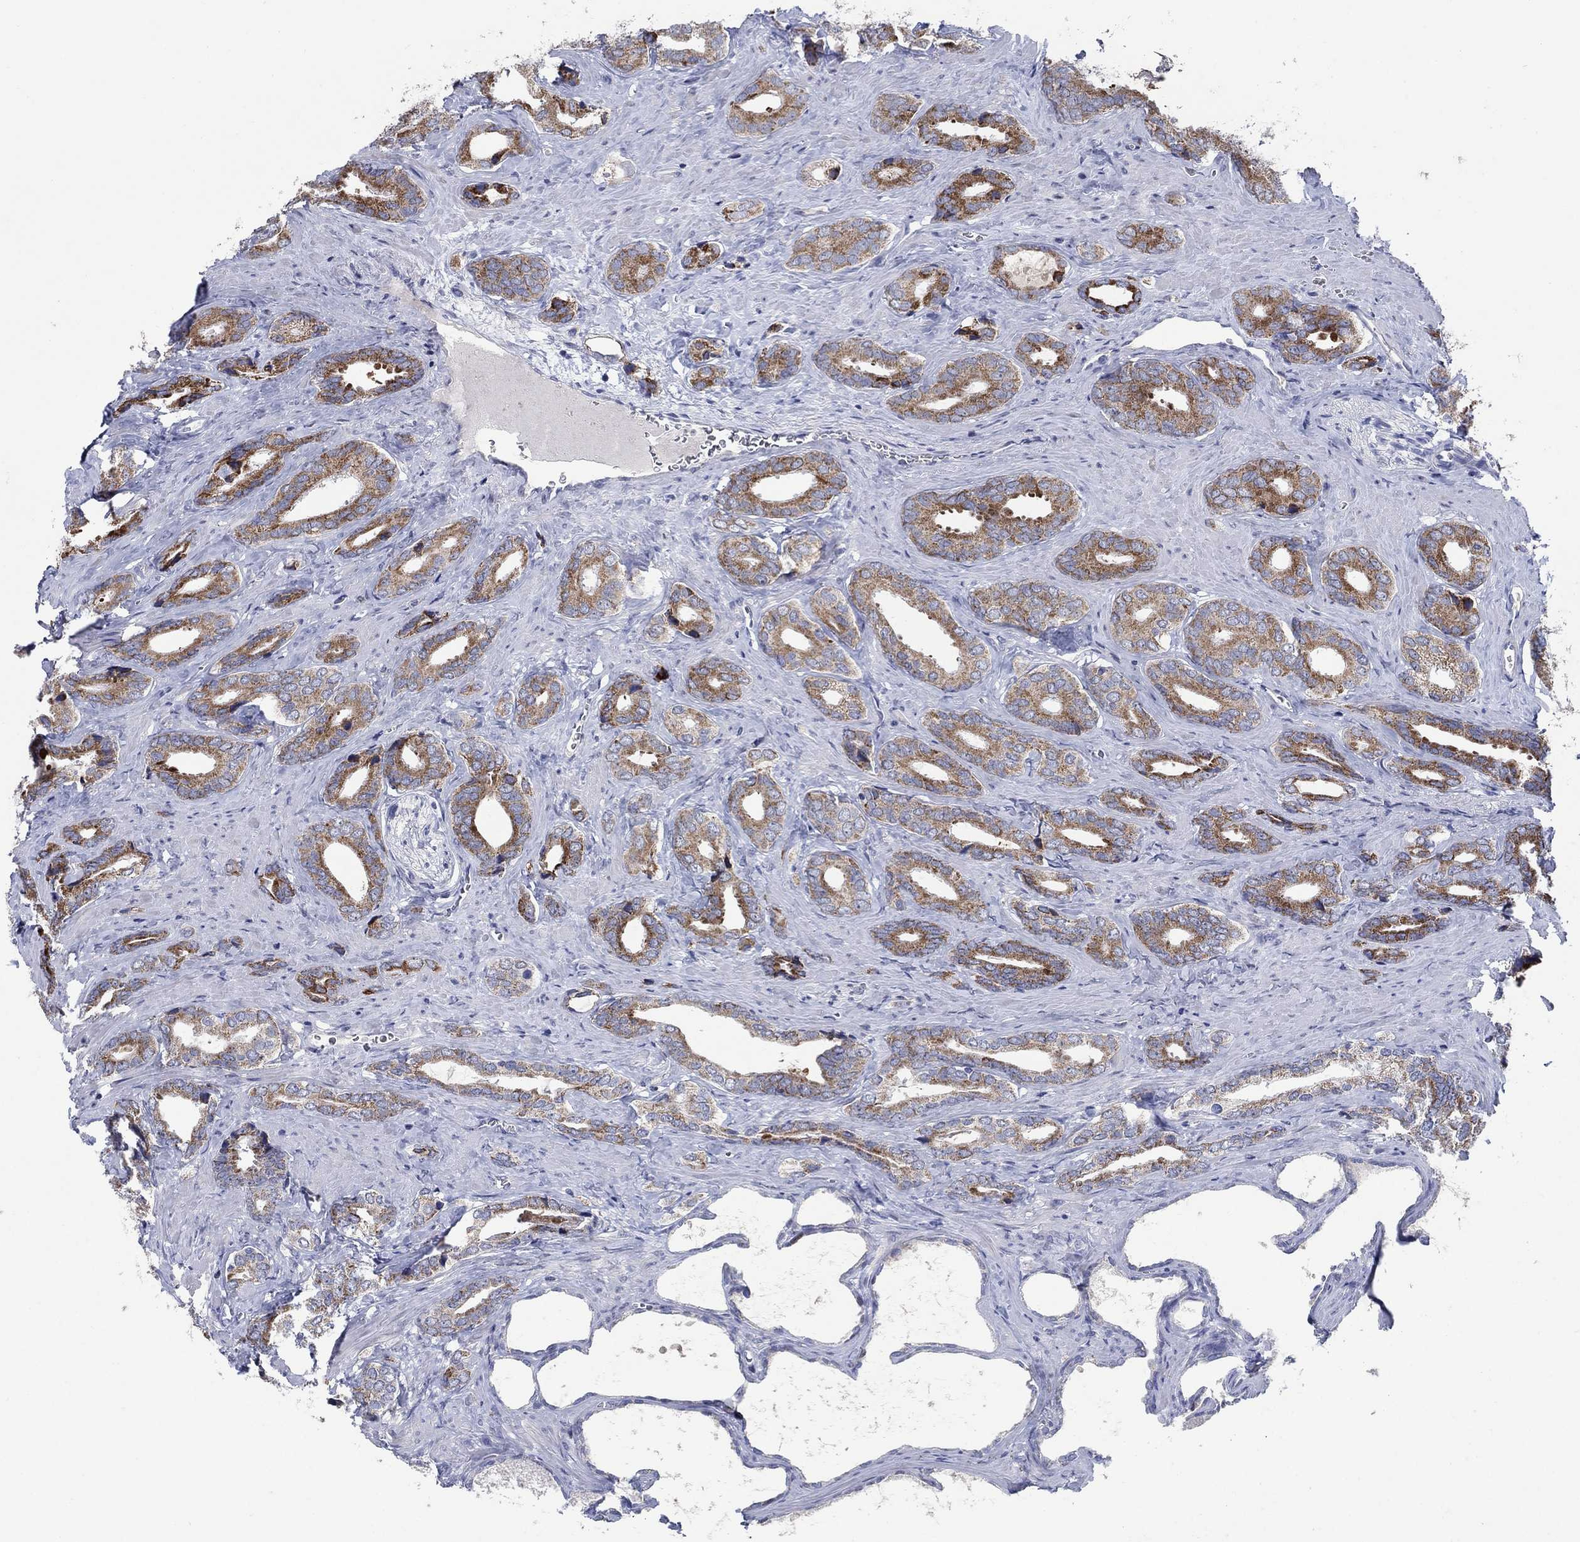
{"staining": {"intensity": "moderate", "quantity": "25%-75%", "location": "cytoplasmic/membranous"}, "tissue": "prostate cancer", "cell_type": "Tumor cells", "image_type": "cancer", "snomed": [{"axis": "morphology", "description": "Adenocarcinoma, NOS"}, {"axis": "topography", "description": "Prostate"}], "caption": "This photomicrograph displays immunohistochemistry staining of prostate cancer, with medium moderate cytoplasmic/membranous positivity in about 25%-75% of tumor cells.", "gene": "HMX2", "patient": {"sex": "male", "age": 66}}